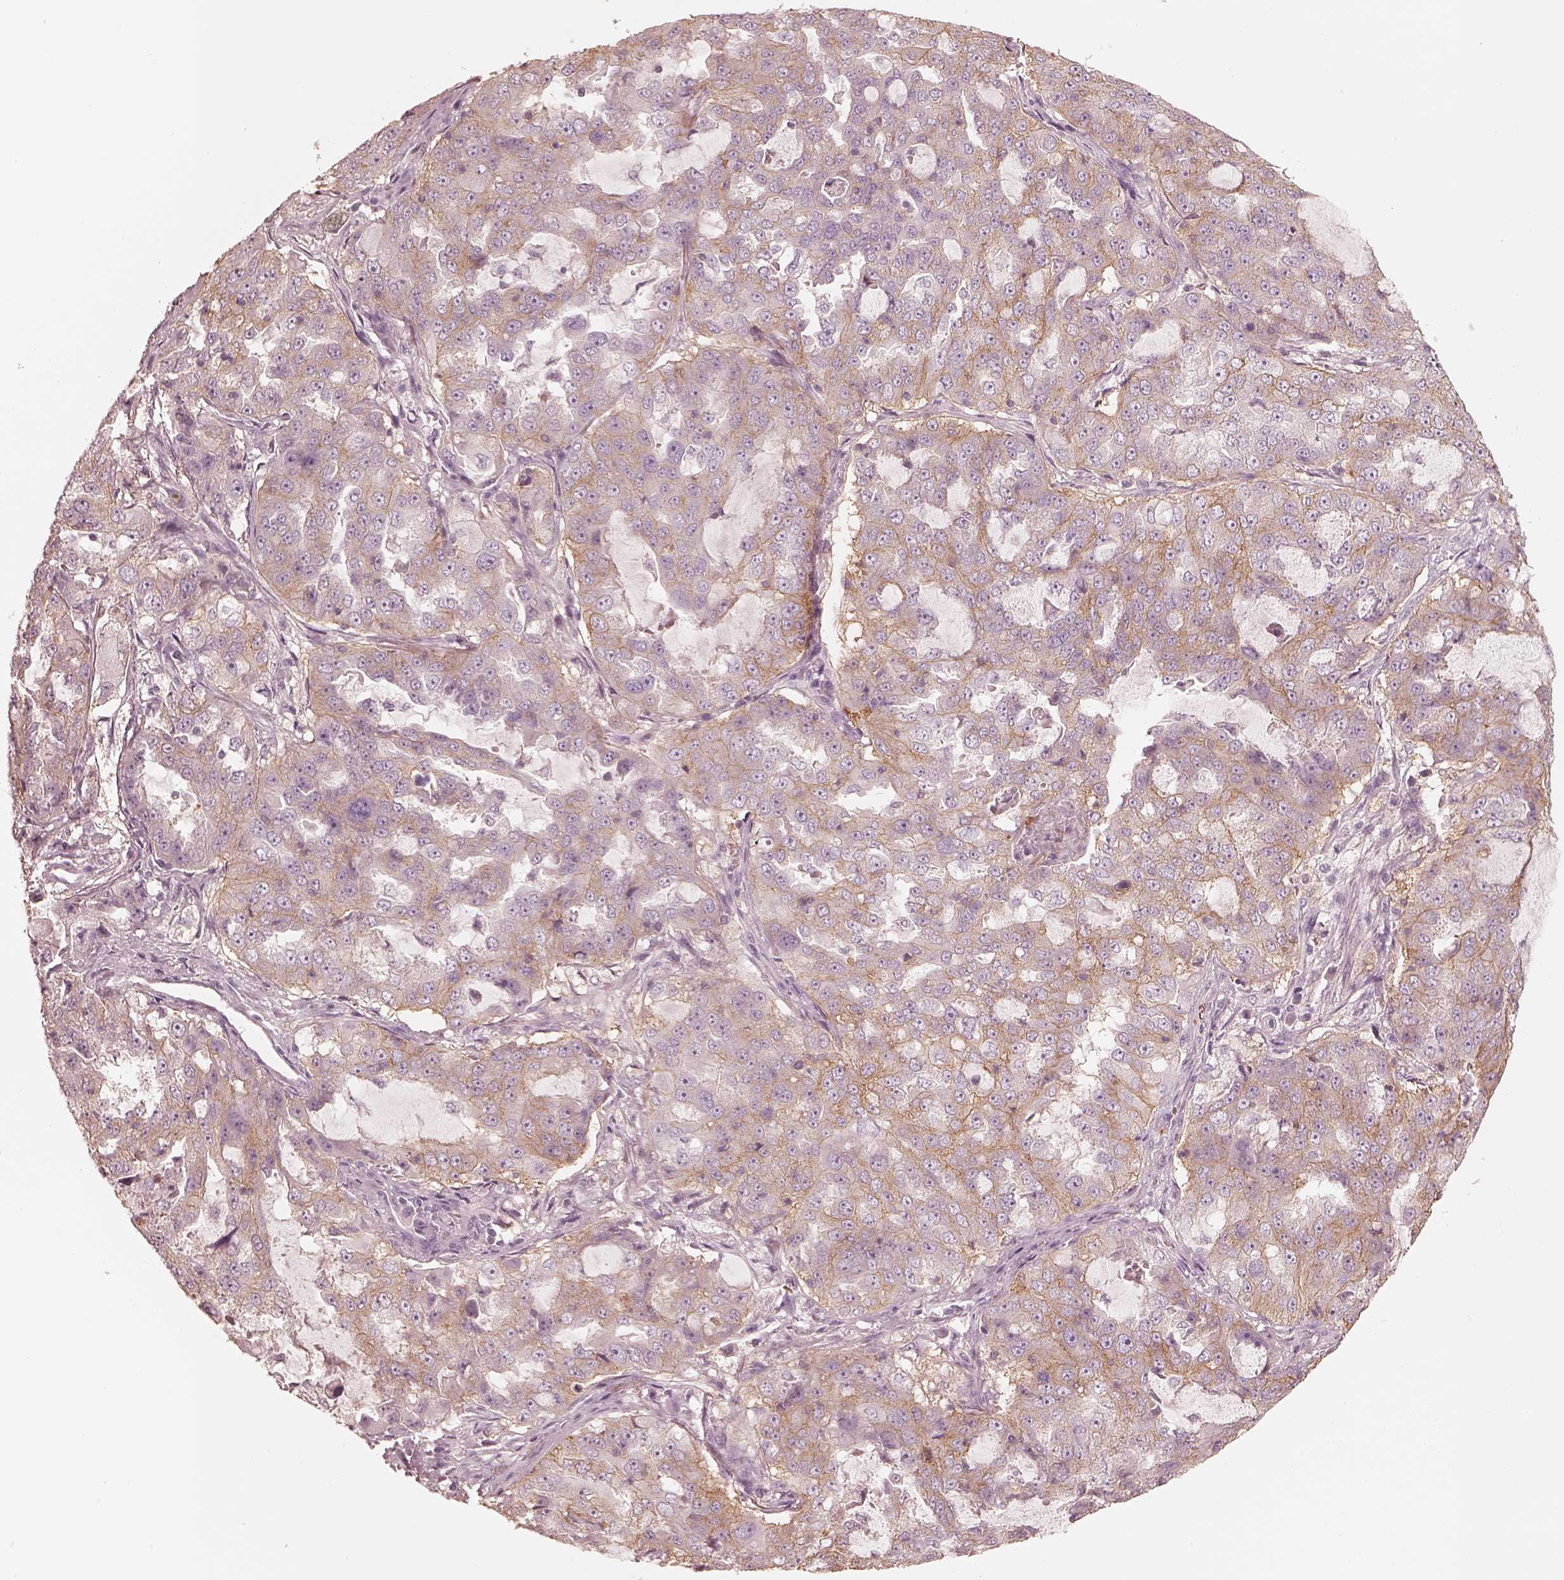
{"staining": {"intensity": "weak", "quantity": ">75%", "location": "cytoplasmic/membranous"}, "tissue": "lung cancer", "cell_type": "Tumor cells", "image_type": "cancer", "snomed": [{"axis": "morphology", "description": "Adenocarcinoma, NOS"}, {"axis": "topography", "description": "Lung"}], "caption": "A micrograph of lung cancer (adenocarcinoma) stained for a protein shows weak cytoplasmic/membranous brown staining in tumor cells.", "gene": "GPRIN1", "patient": {"sex": "female", "age": 61}}